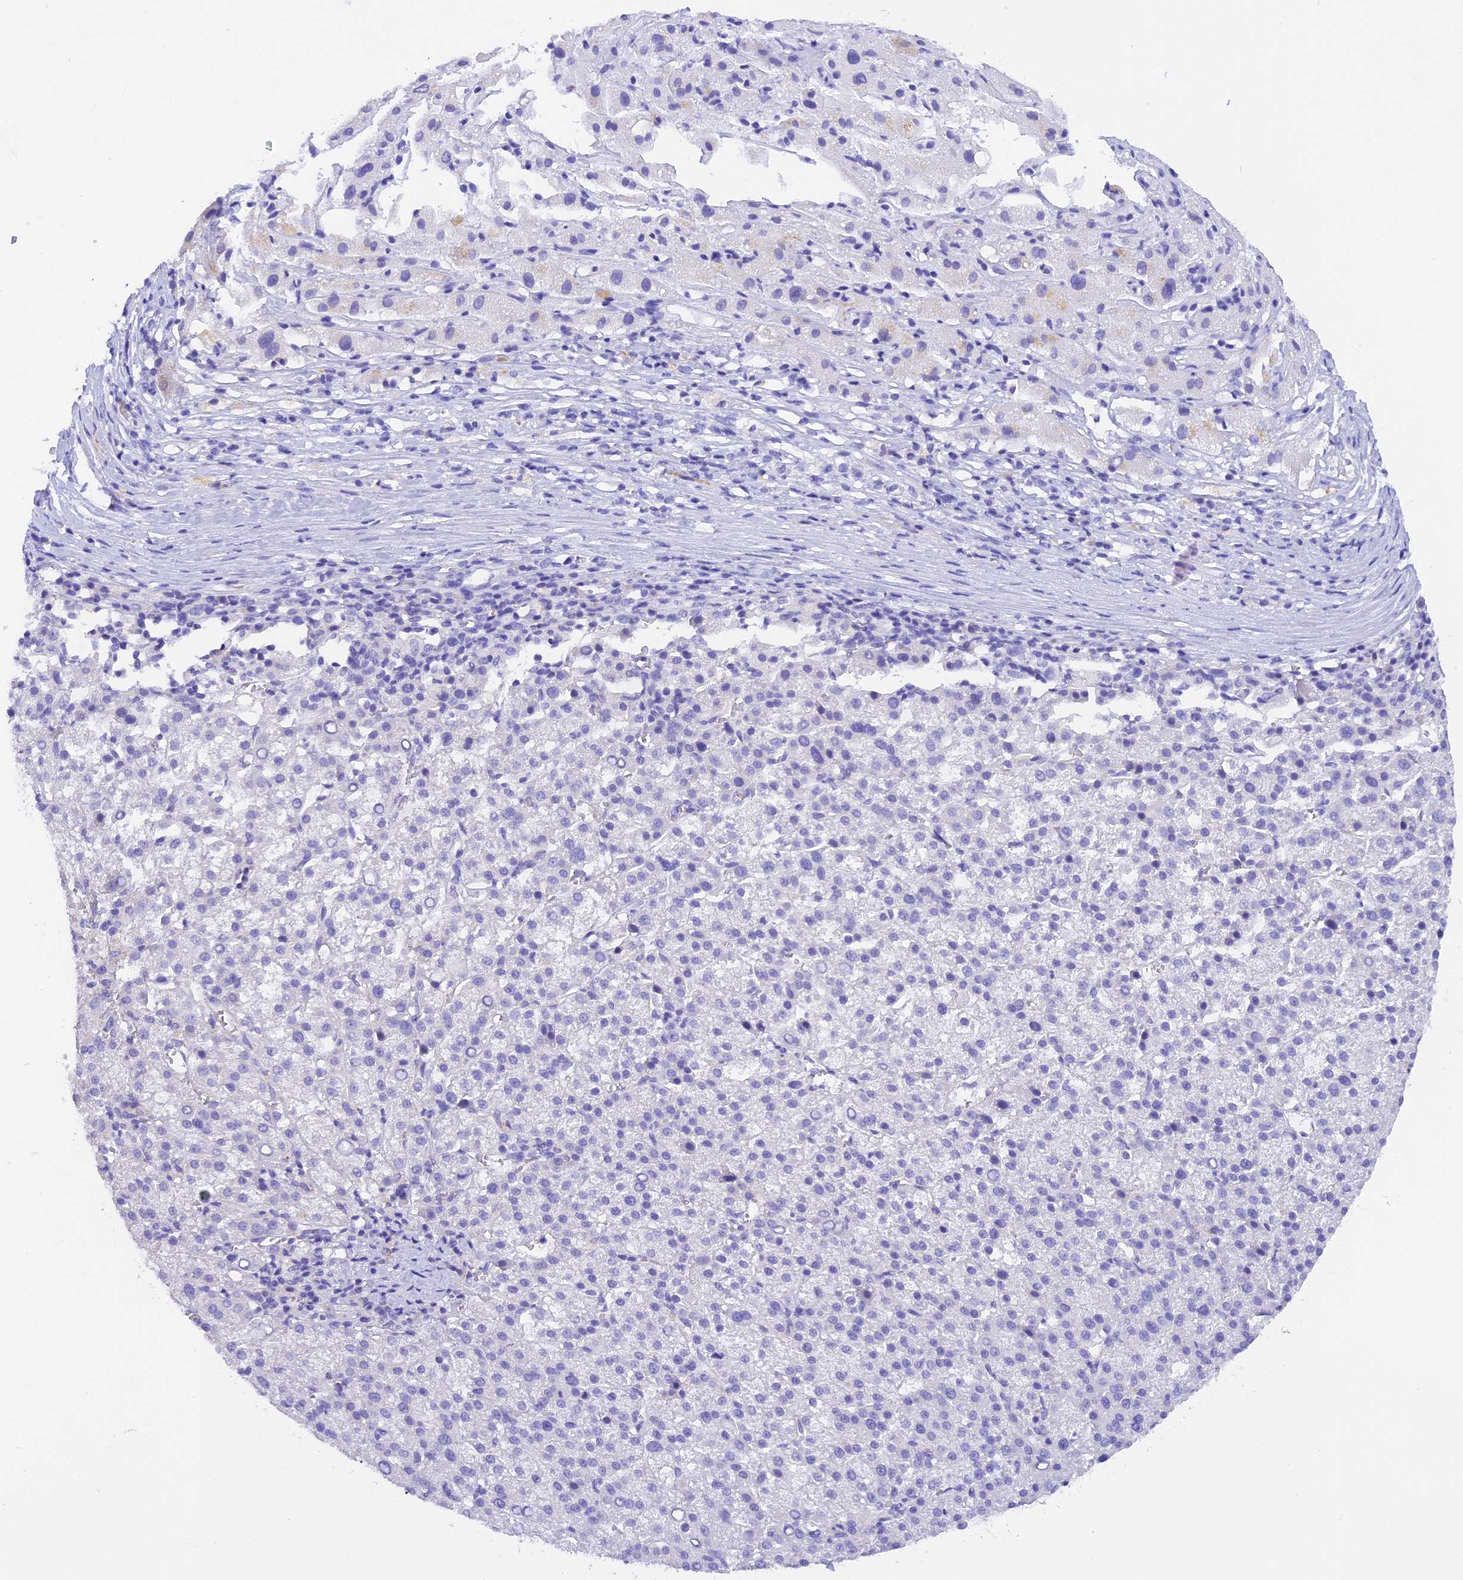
{"staining": {"intensity": "negative", "quantity": "none", "location": "none"}, "tissue": "liver cancer", "cell_type": "Tumor cells", "image_type": "cancer", "snomed": [{"axis": "morphology", "description": "Carcinoma, Hepatocellular, NOS"}, {"axis": "topography", "description": "Liver"}], "caption": "Immunohistochemical staining of human liver hepatocellular carcinoma exhibits no significant staining in tumor cells. The staining is performed using DAB (3,3'-diaminobenzidine) brown chromogen with nuclei counter-stained in using hematoxylin.", "gene": "COL6A5", "patient": {"sex": "female", "age": 58}}